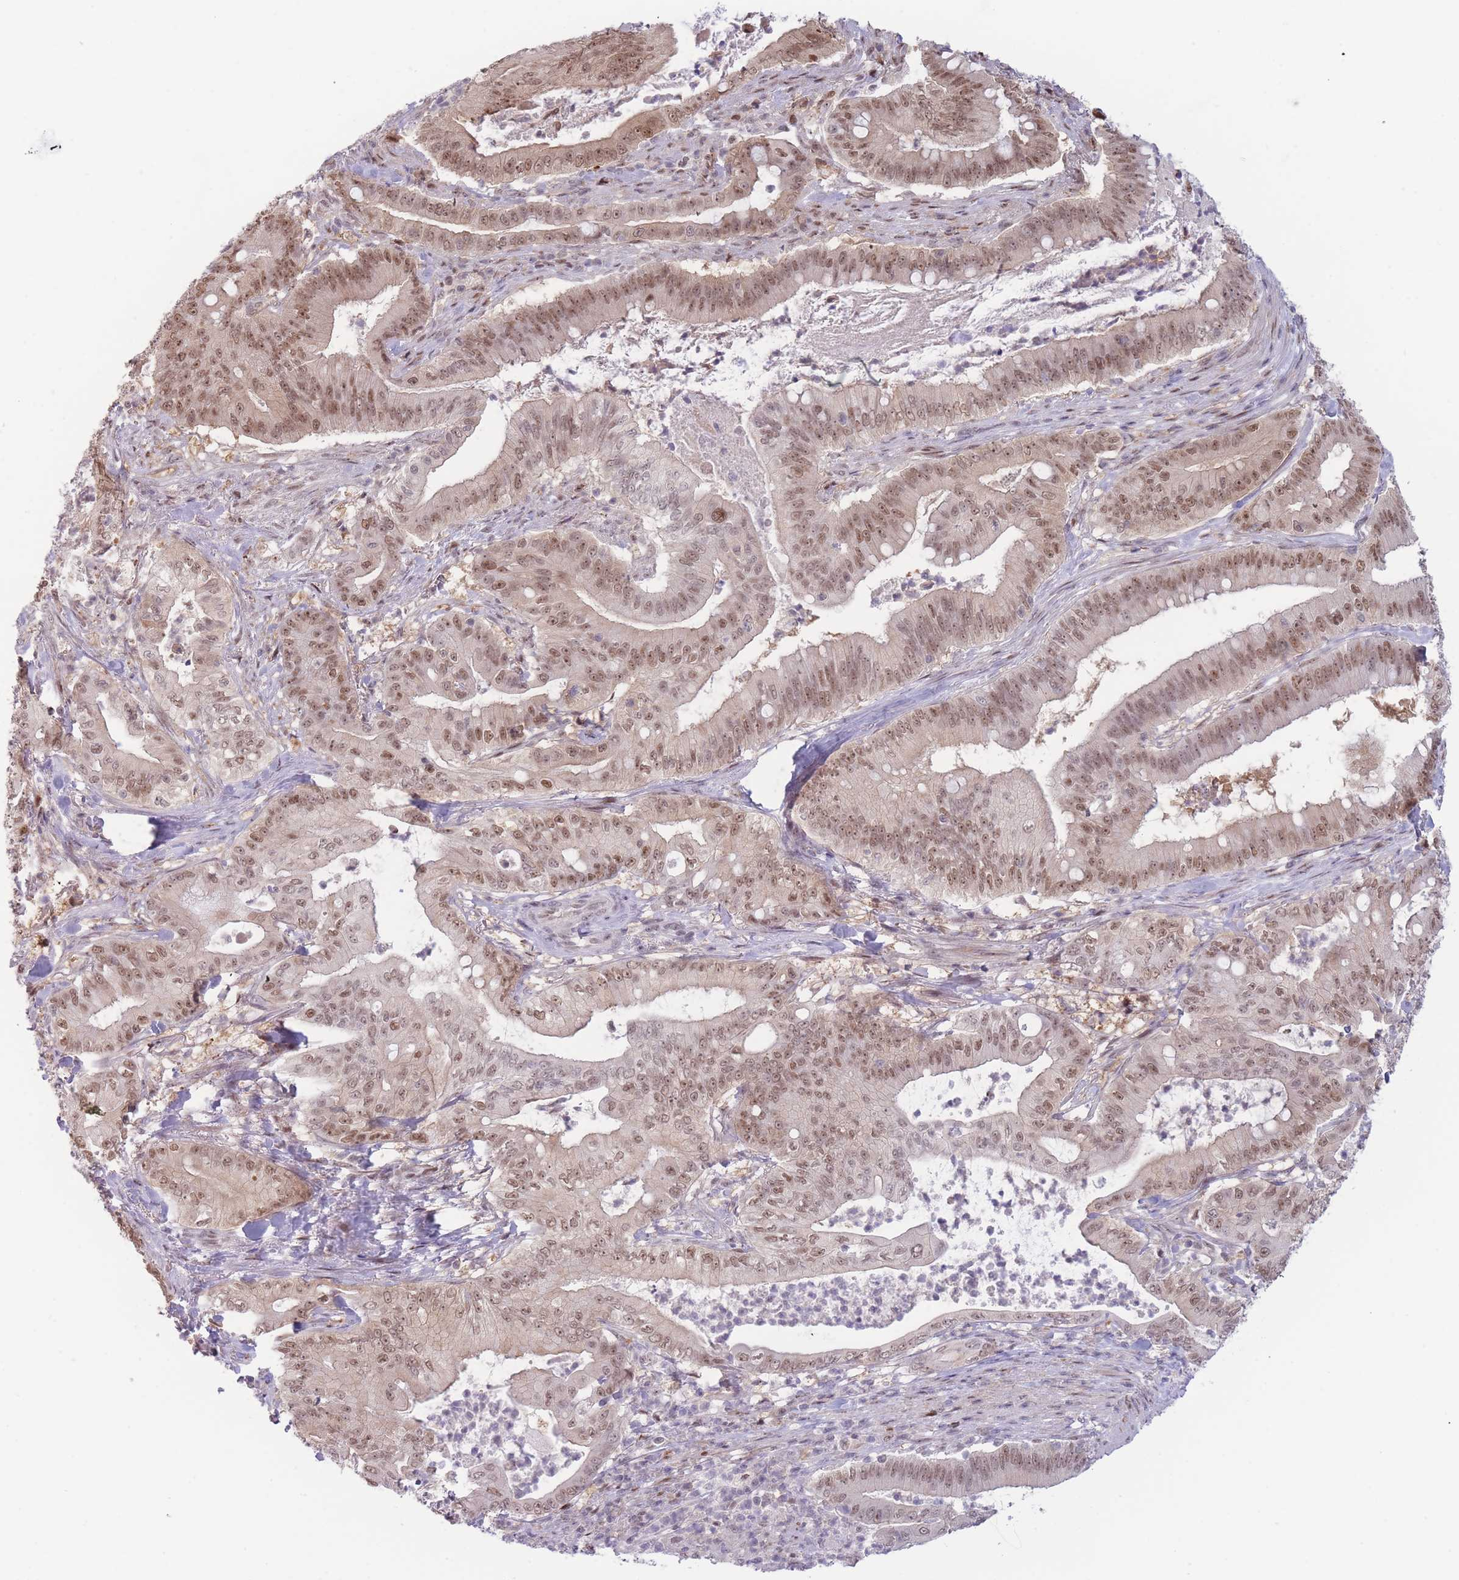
{"staining": {"intensity": "moderate", "quantity": ">75%", "location": "nuclear"}, "tissue": "pancreatic cancer", "cell_type": "Tumor cells", "image_type": "cancer", "snomed": [{"axis": "morphology", "description": "Adenocarcinoma, NOS"}, {"axis": "topography", "description": "Pancreas"}], "caption": "The immunohistochemical stain shows moderate nuclear staining in tumor cells of pancreatic adenocarcinoma tissue. (DAB IHC, brown staining for protein, blue staining for nuclei).", "gene": "DEAF1", "patient": {"sex": "male", "age": 71}}